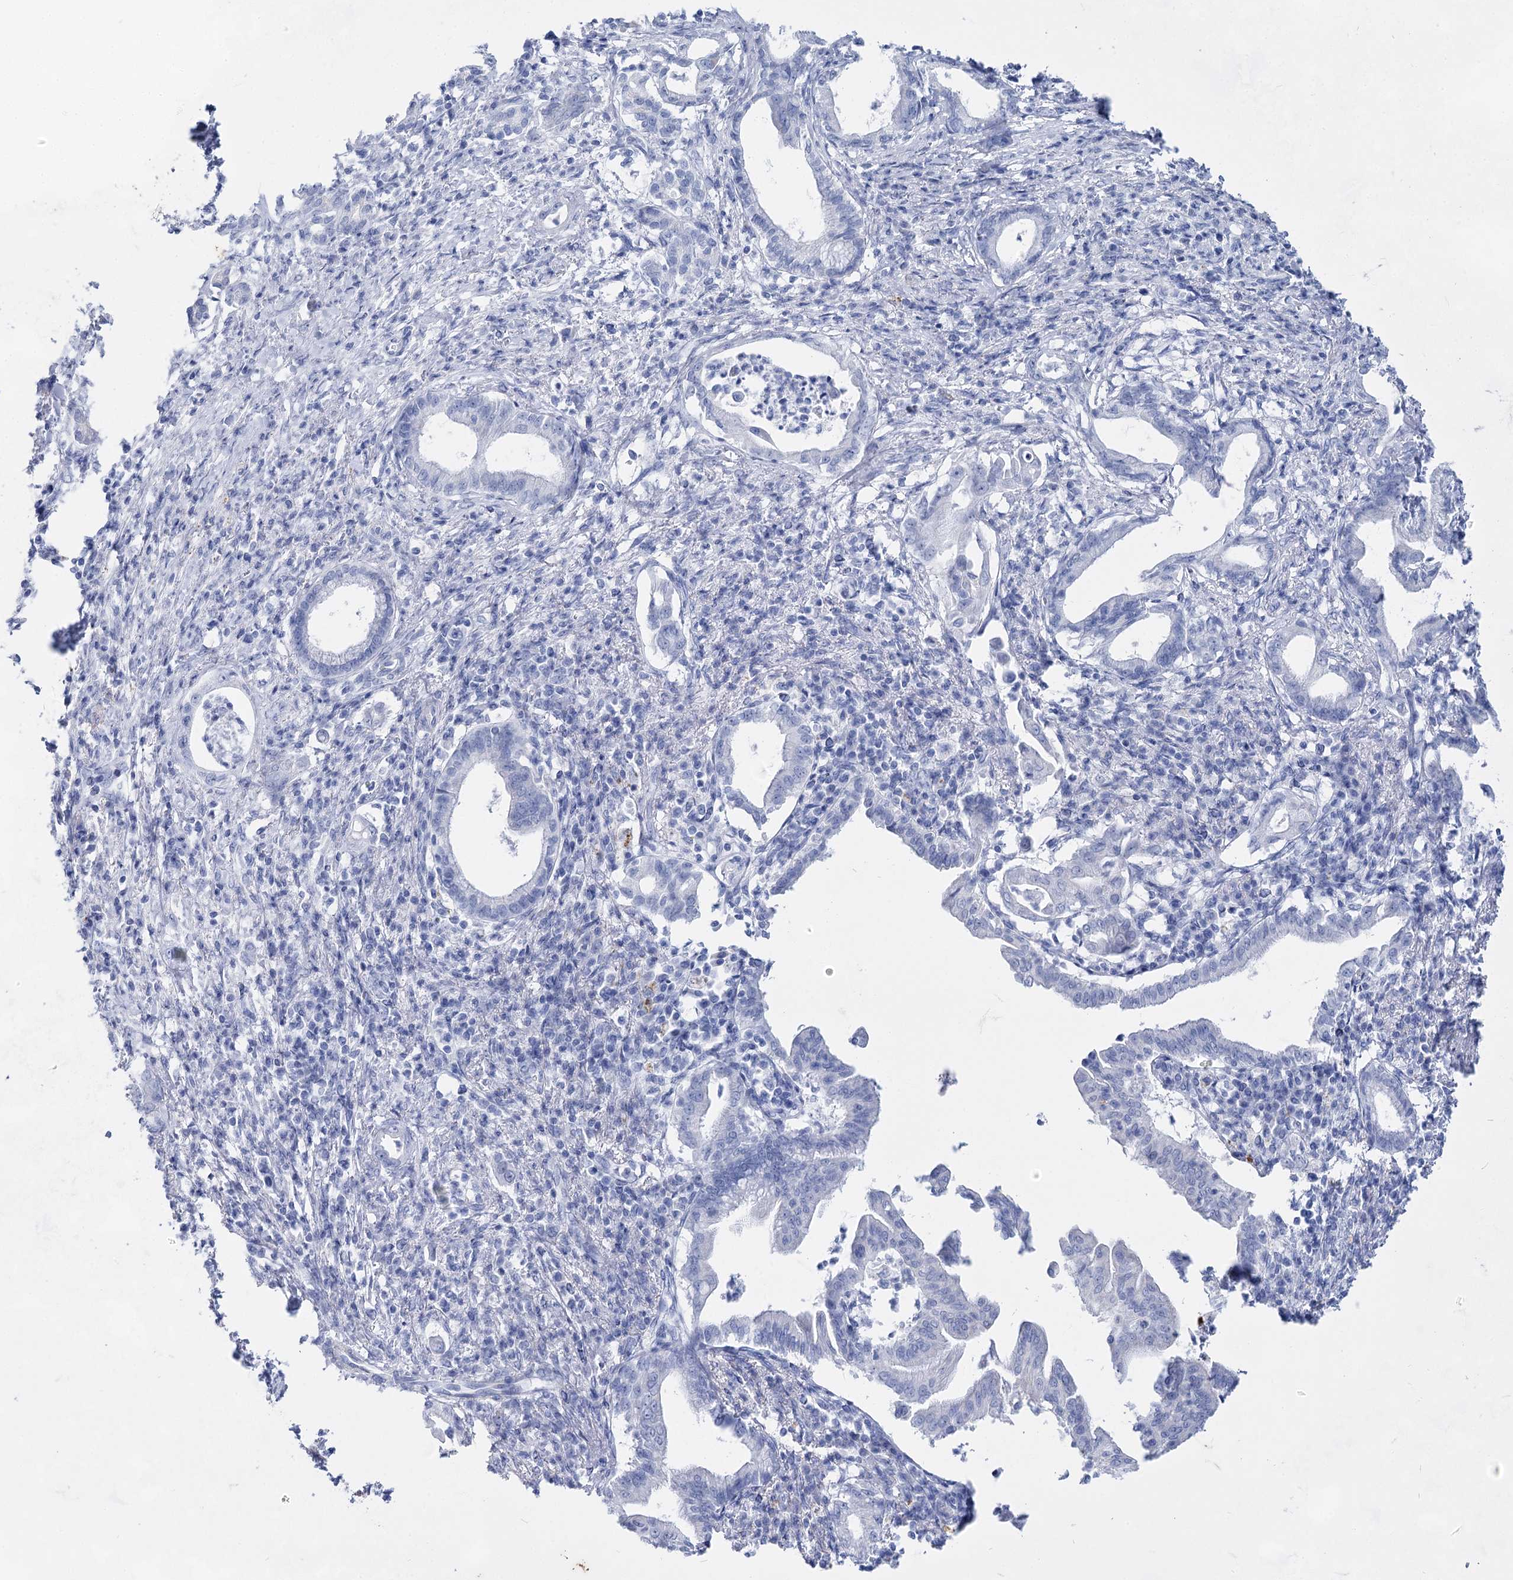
{"staining": {"intensity": "negative", "quantity": "none", "location": "none"}, "tissue": "pancreatic cancer", "cell_type": "Tumor cells", "image_type": "cancer", "snomed": [{"axis": "morphology", "description": "Adenocarcinoma, NOS"}, {"axis": "topography", "description": "Pancreas"}], "caption": "Adenocarcinoma (pancreatic) was stained to show a protein in brown. There is no significant expression in tumor cells. The staining was performed using DAB (3,3'-diaminobenzidine) to visualize the protein expression in brown, while the nuclei were stained in blue with hematoxylin (Magnification: 20x).", "gene": "ACRV1", "patient": {"sex": "female", "age": 55}}